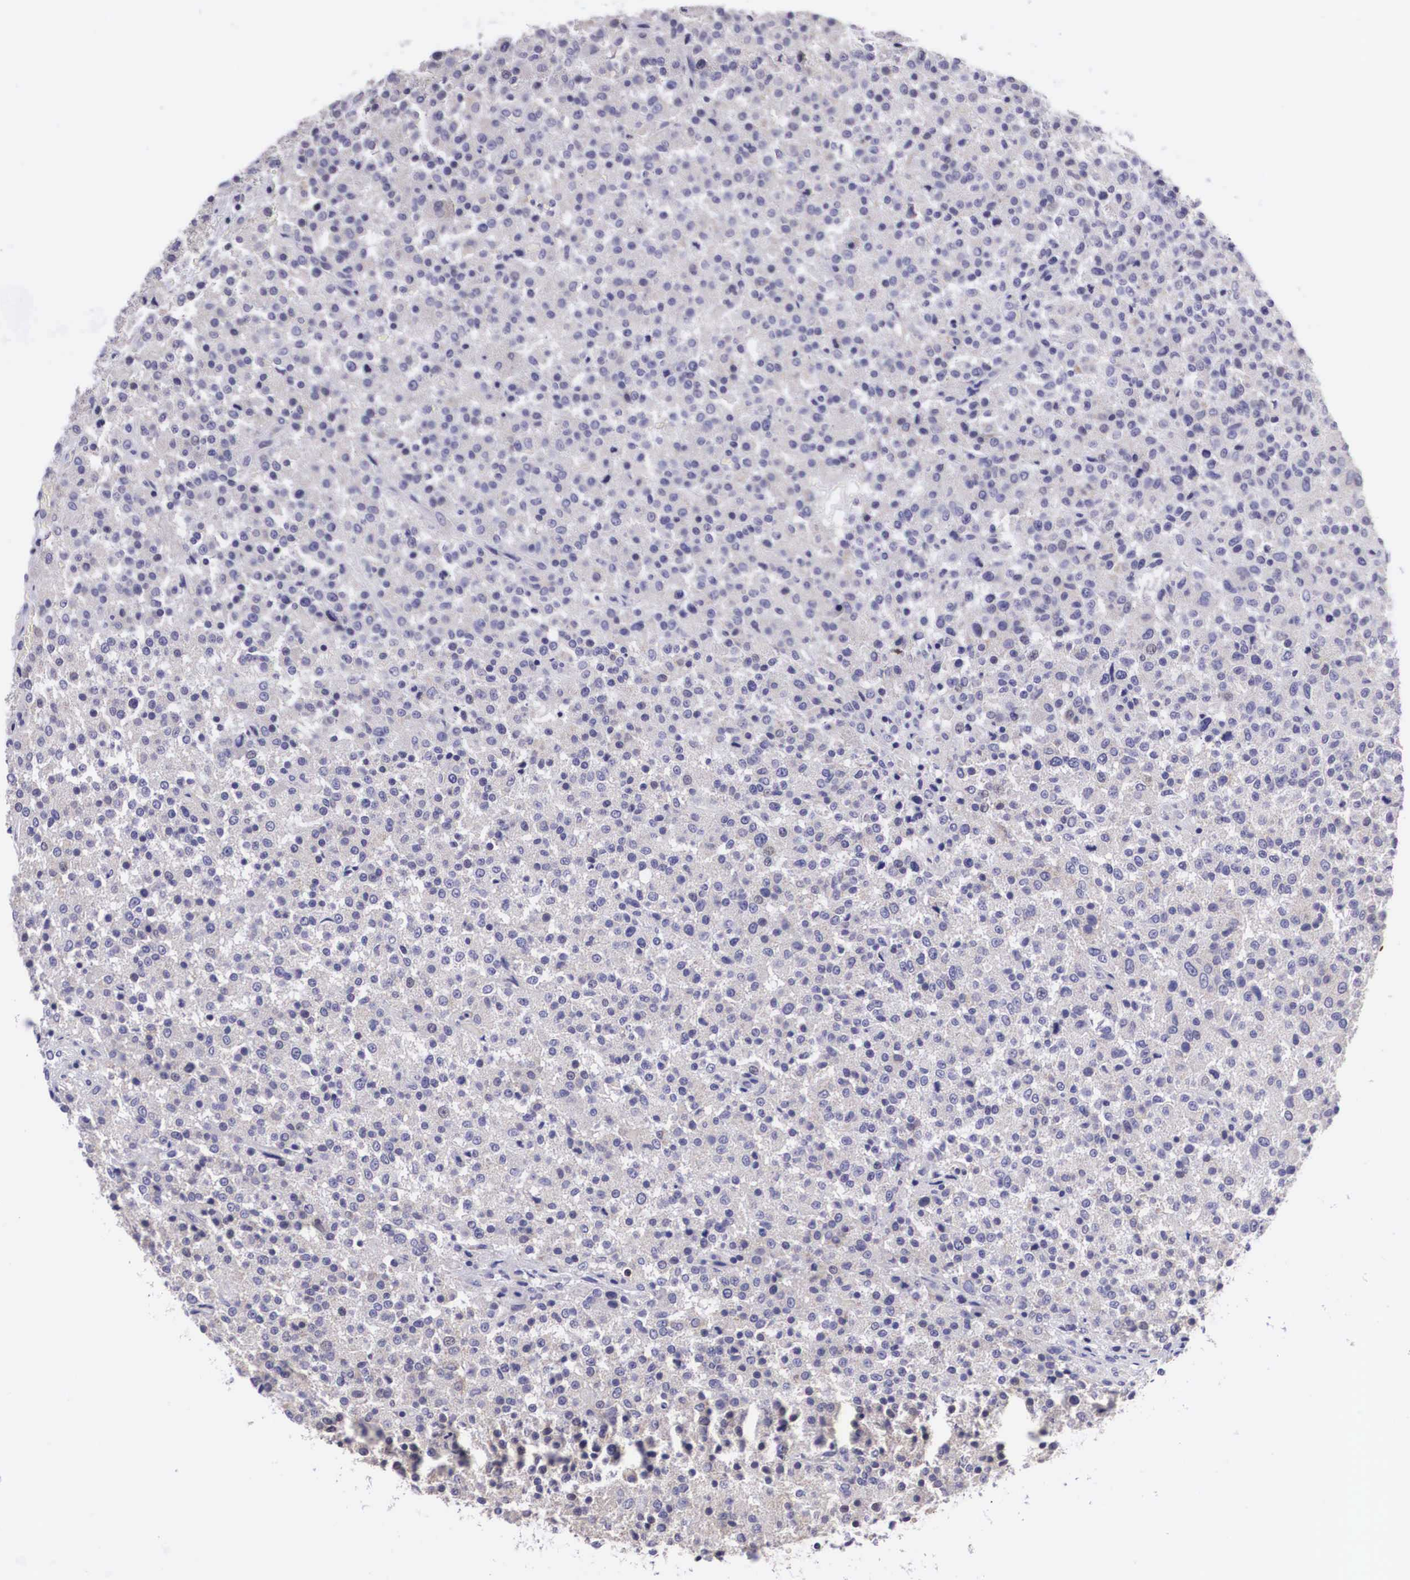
{"staining": {"intensity": "negative", "quantity": "none", "location": "none"}, "tissue": "testis cancer", "cell_type": "Tumor cells", "image_type": "cancer", "snomed": [{"axis": "morphology", "description": "Seminoma, NOS"}, {"axis": "topography", "description": "Testis"}], "caption": "High magnification brightfield microscopy of seminoma (testis) stained with DAB (brown) and counterstained with hematoxylin (blue): tumor cells show no significant staining.", "gene": "ARG2", "patient": {"sex": "male", "age": 59}}